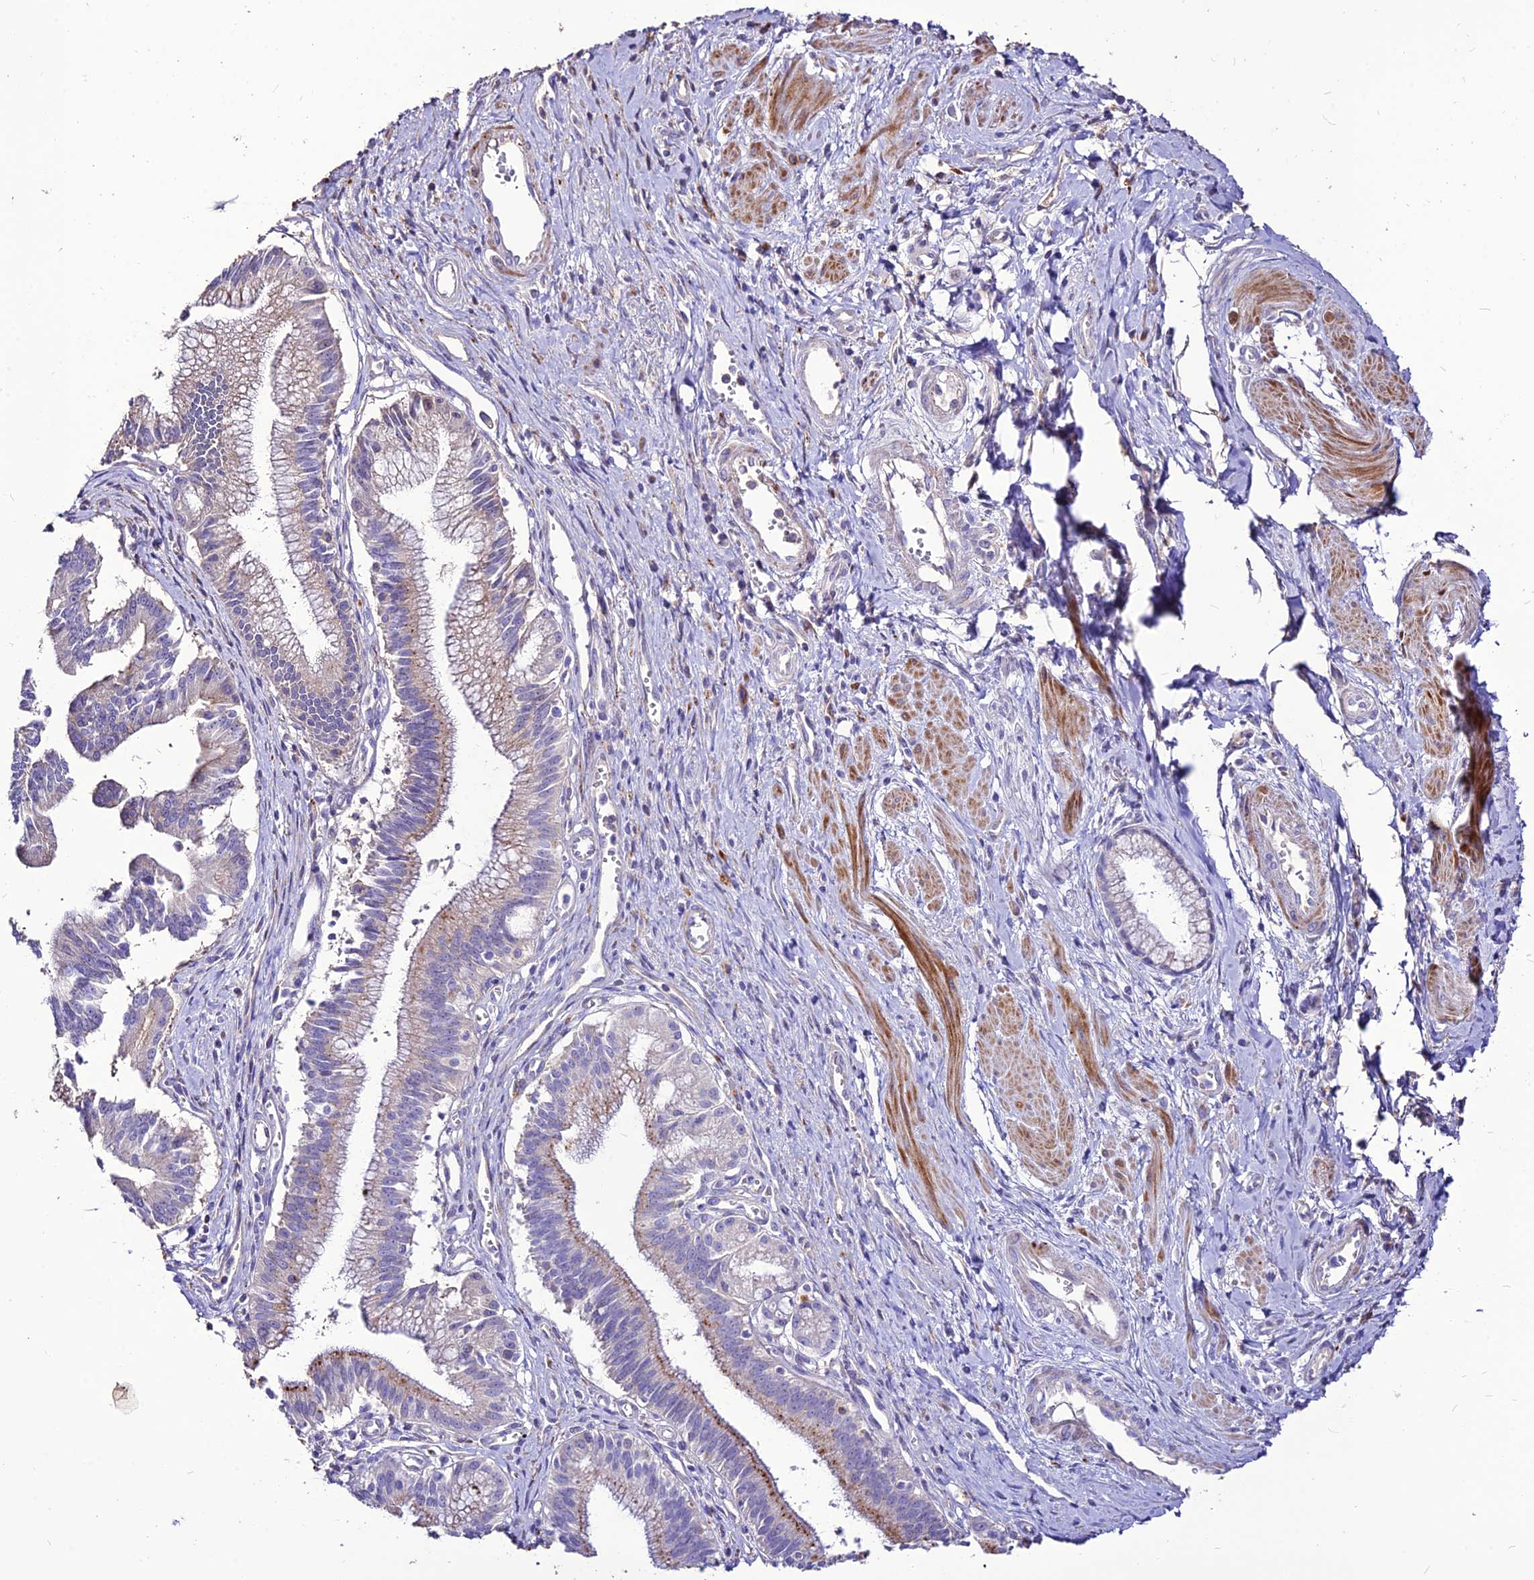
{"staining": {"intensity": "weak", "quantity": "<25%", "location": "cytoplasmic/membranous"}, "tissue": "pancreatic cancer", "cell_type": "Tumor cells", "image_type": "cancer", "snomed": [{"axis": "morphology", "description": "Adenocarcinoma, NOS"}, {"axis": "topography", "description": "Pancreas"}], "caption": "Pancreatic cancer (adenocarcinoma) was stained to show a protein in brown. There is no significant expression in tumor cells.", "gene": "RIMOC1", "patient": {"sex": "male", "age": 78}}